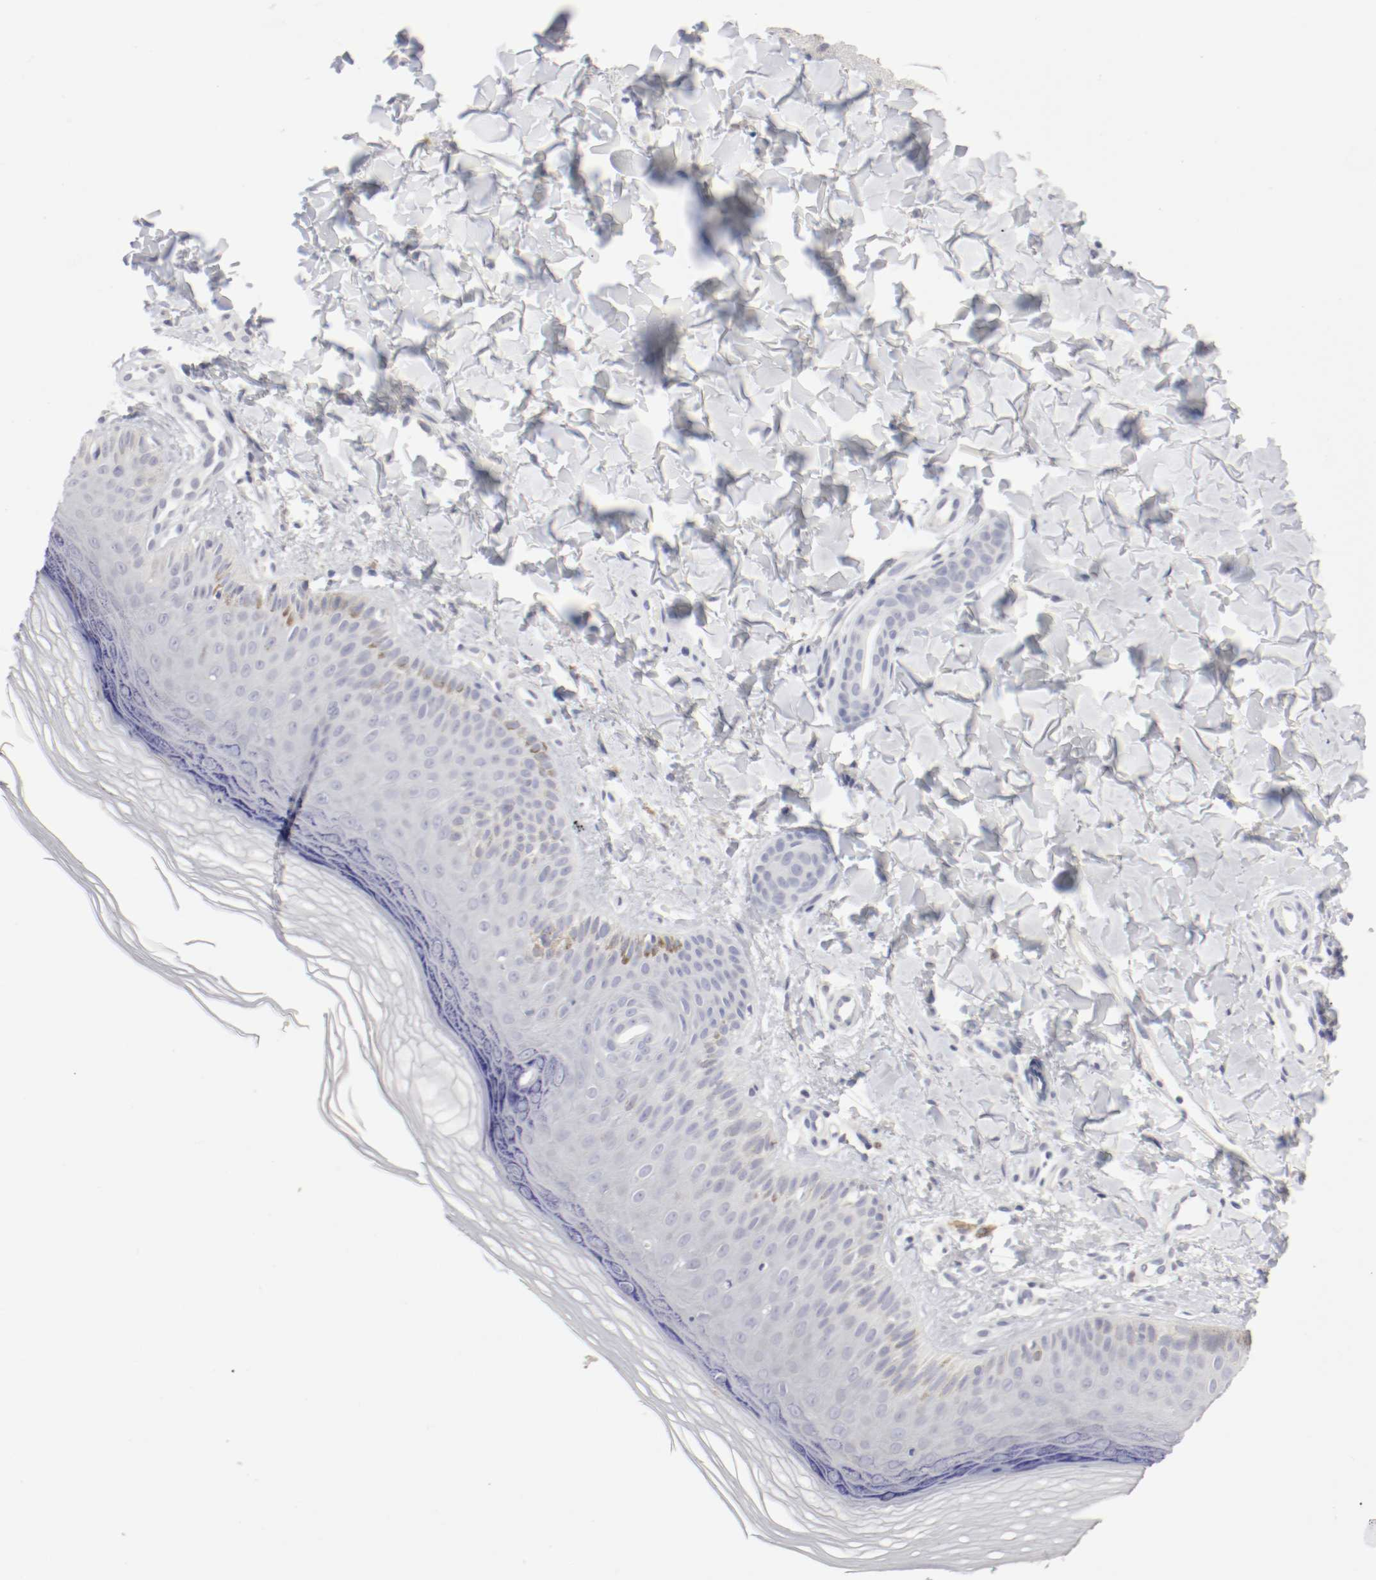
{"staining": {"intensity": "negative", "quantity": "none", "location": "none"}, "tissue": "skin", "cell_type": "Fibroblasts", "image_type": "normal", "snomed": [{"axis": "morphology", "description": "Normal tissue, NOS"}, {"axis": "topography", "description": "Skin"}], "caption": "Fibroblasts are negative for protein expression in normal human skin. The staining is performed using DAB (3,3'-diaminobenzidine) brown chromogen with nuclei counter-stained in using hematoxylin.", "gene": "ITGAX", "patient": {"sex": "male", "age": 26}}